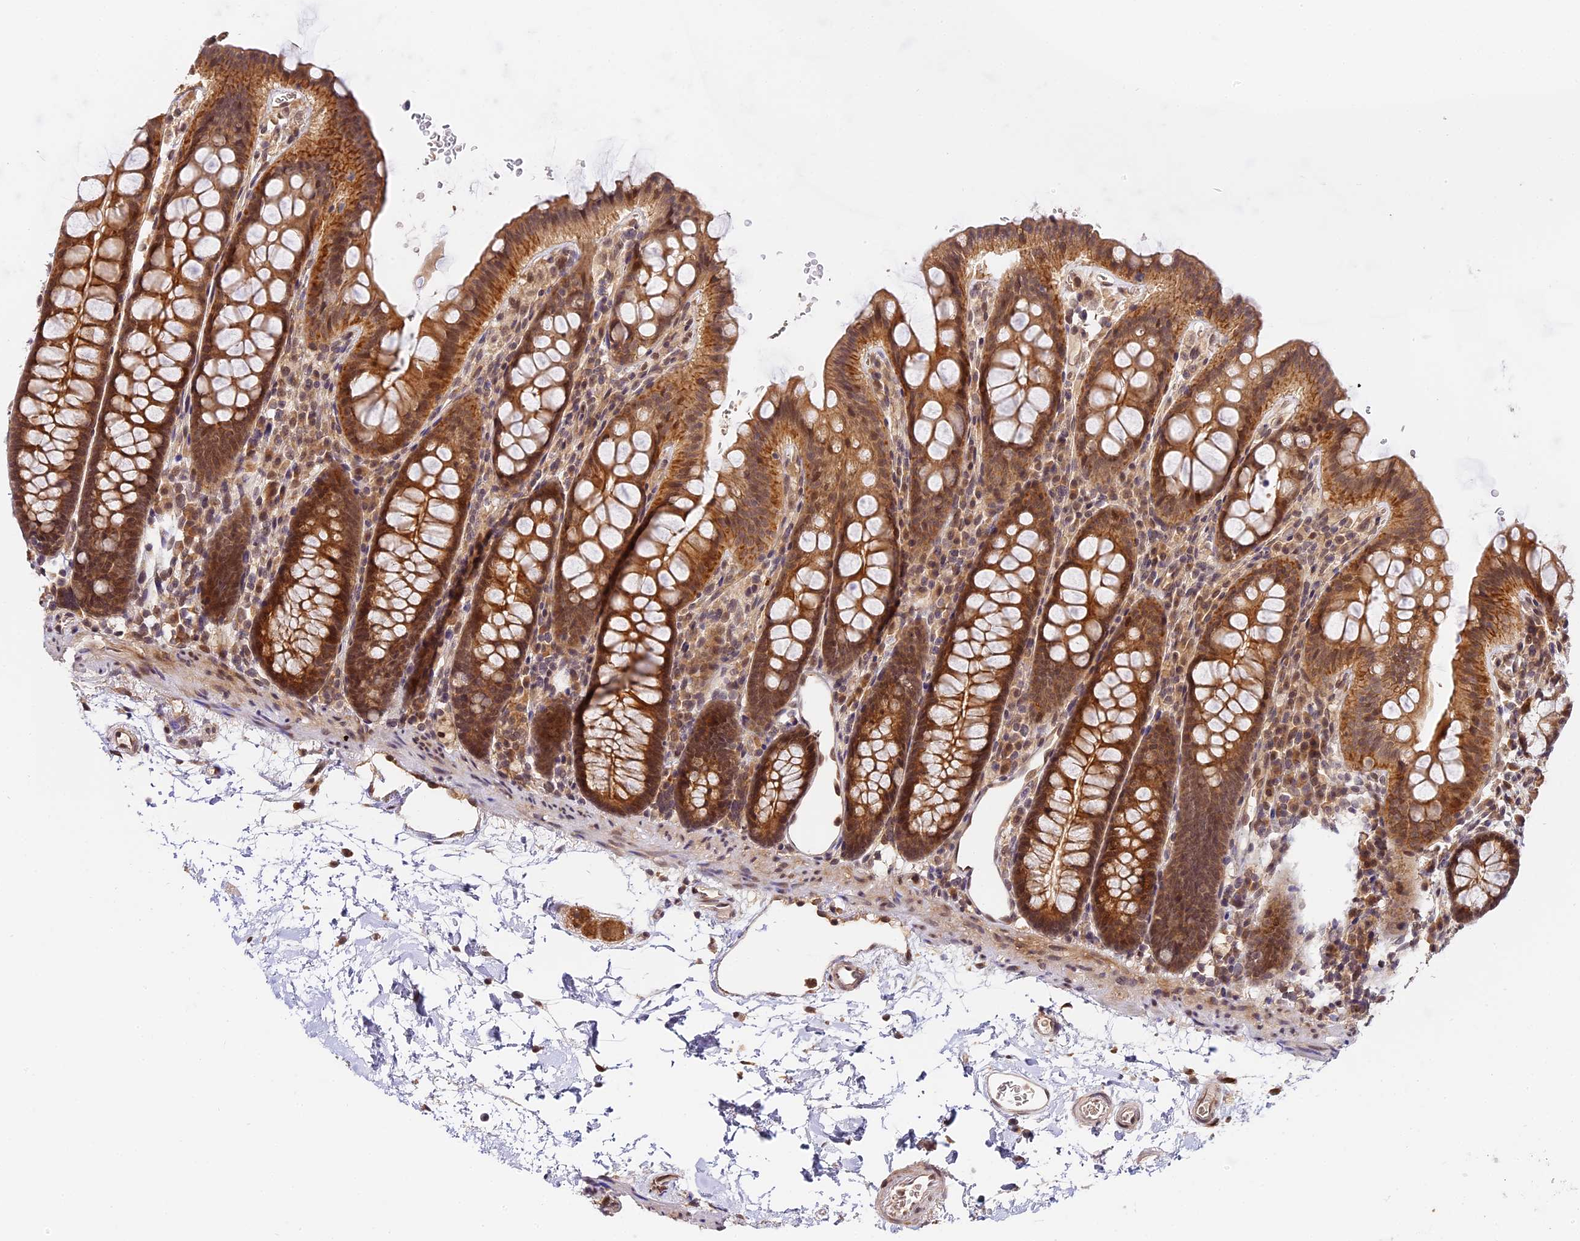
{"staining": {"intensity": "moderate", "quantity": ">75%", "location": "cytoplasmic/membranous,nuclear"}, "tissue": "colon", "cell_type": "Endothelial cells", "image_type": "normal", "snomed": [{"axis": "morphology", "description": "Normal tissue, NOS"}, {"axis": "topography", "description": "Colon"}], "caption": "High-magnification brightfield microscopy of normal colon stained with DAB (brown) and counterstained with hematoxylin (blue). endothelial cells exhibit moderate cytoplasmic/membranous,nuclear positivity is seen in approximately>75% of cells. (Stains: DAB in brown, nuclei in blue, Microscopy: brightfield microscopy at high magnification).", "gene": "IMPACT", "patient": {"sex": "male", "age": 75}}